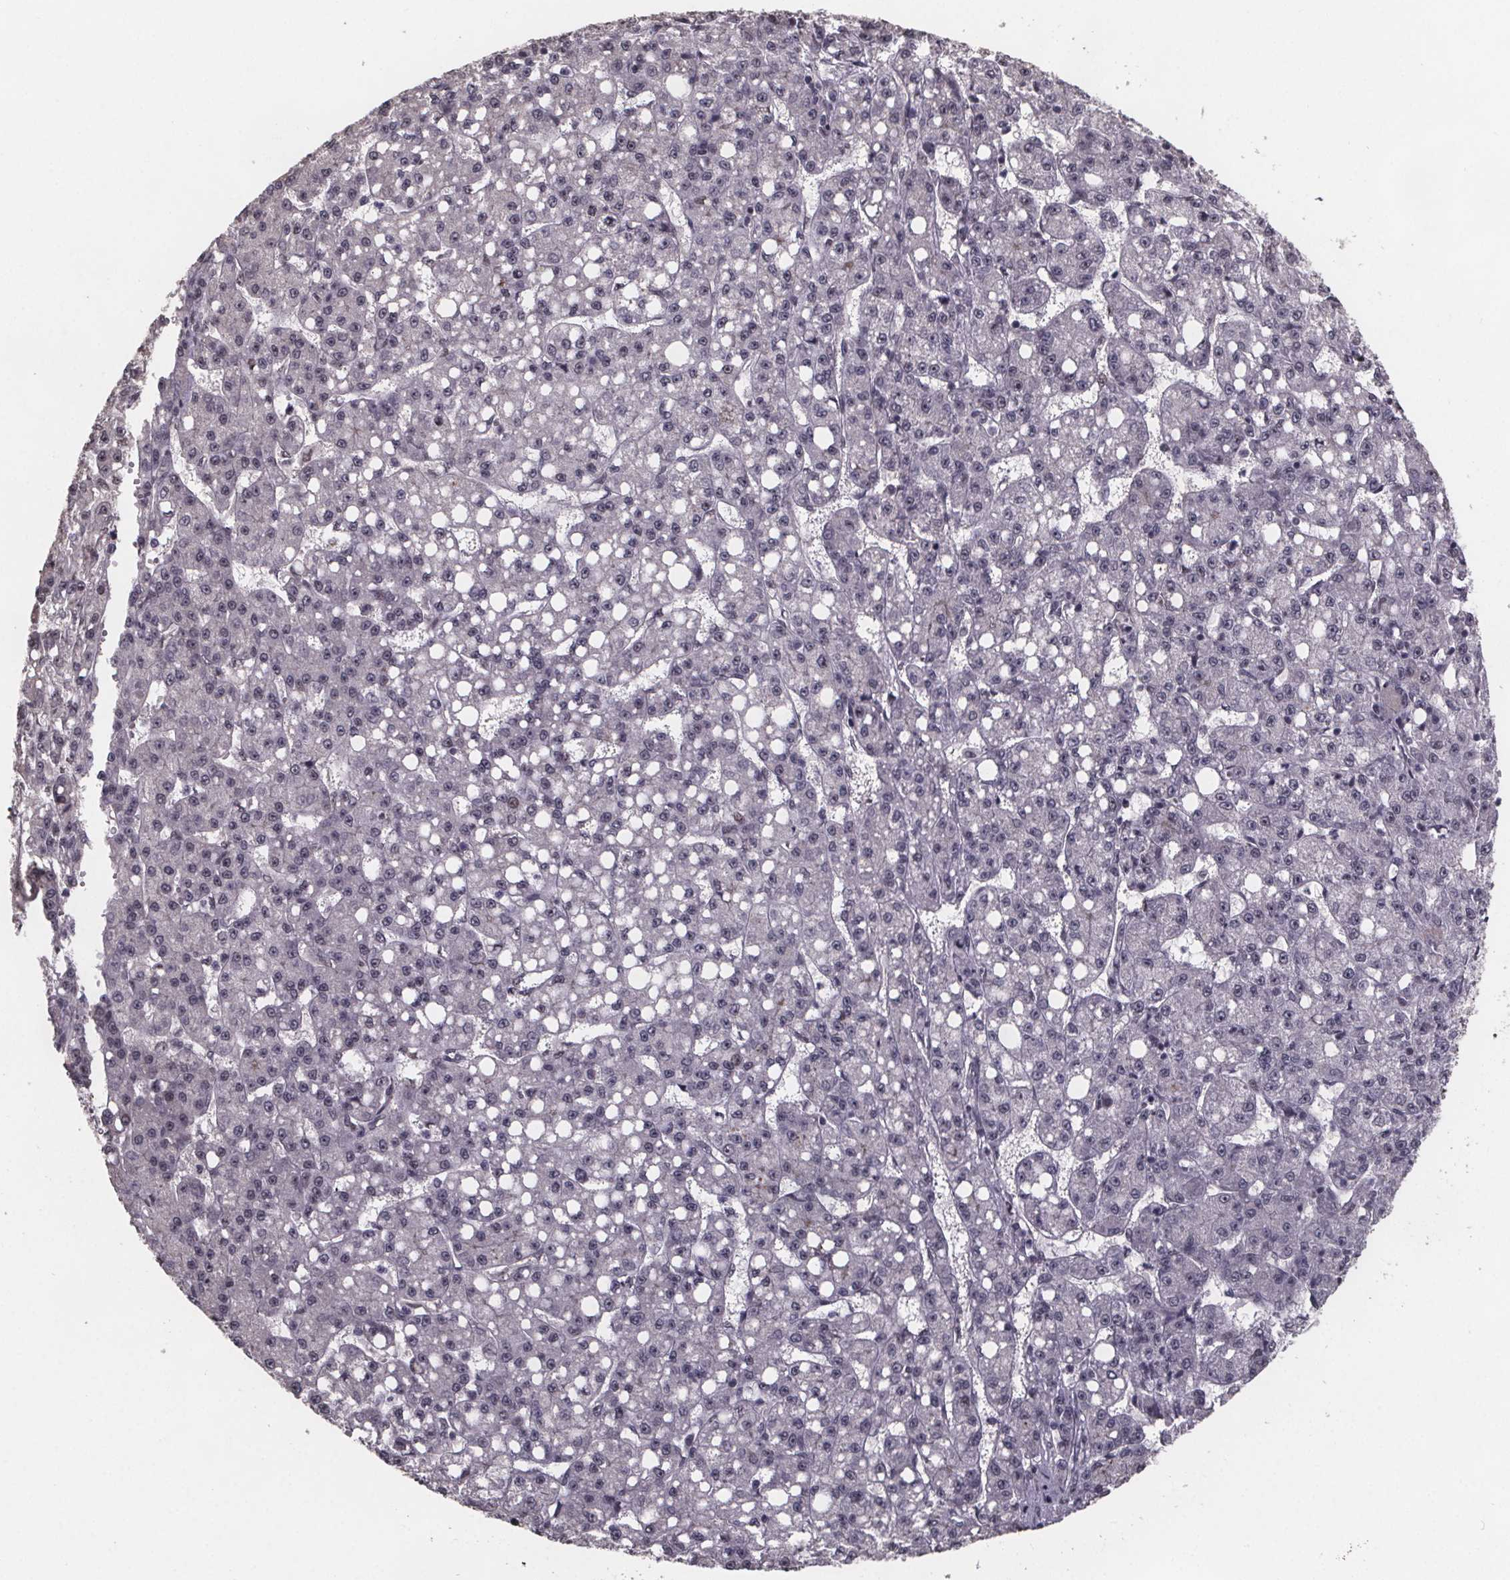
{"staining": {"intensity": "weak", "quantity": "<25%", "location": "nuclear"}, "tissue": "liver cancer", "cell_type": "Tumor cells", "image_type": "cancer", "snomed": [{"axis": "morphology", "description": "Carcinoma, Hepatocellular, NOS"}, {"axis": "topography", "description": "Liver"}], "caption": "An immunohistochemistry (IHC) photomicrograph of liver hepatocellular carcinoma is shown. There is no staining in tumor cells of liver hepatocellular carcinoma.", "gene": "U2SURP", "patient": {"sex": "female", "age": 65}}